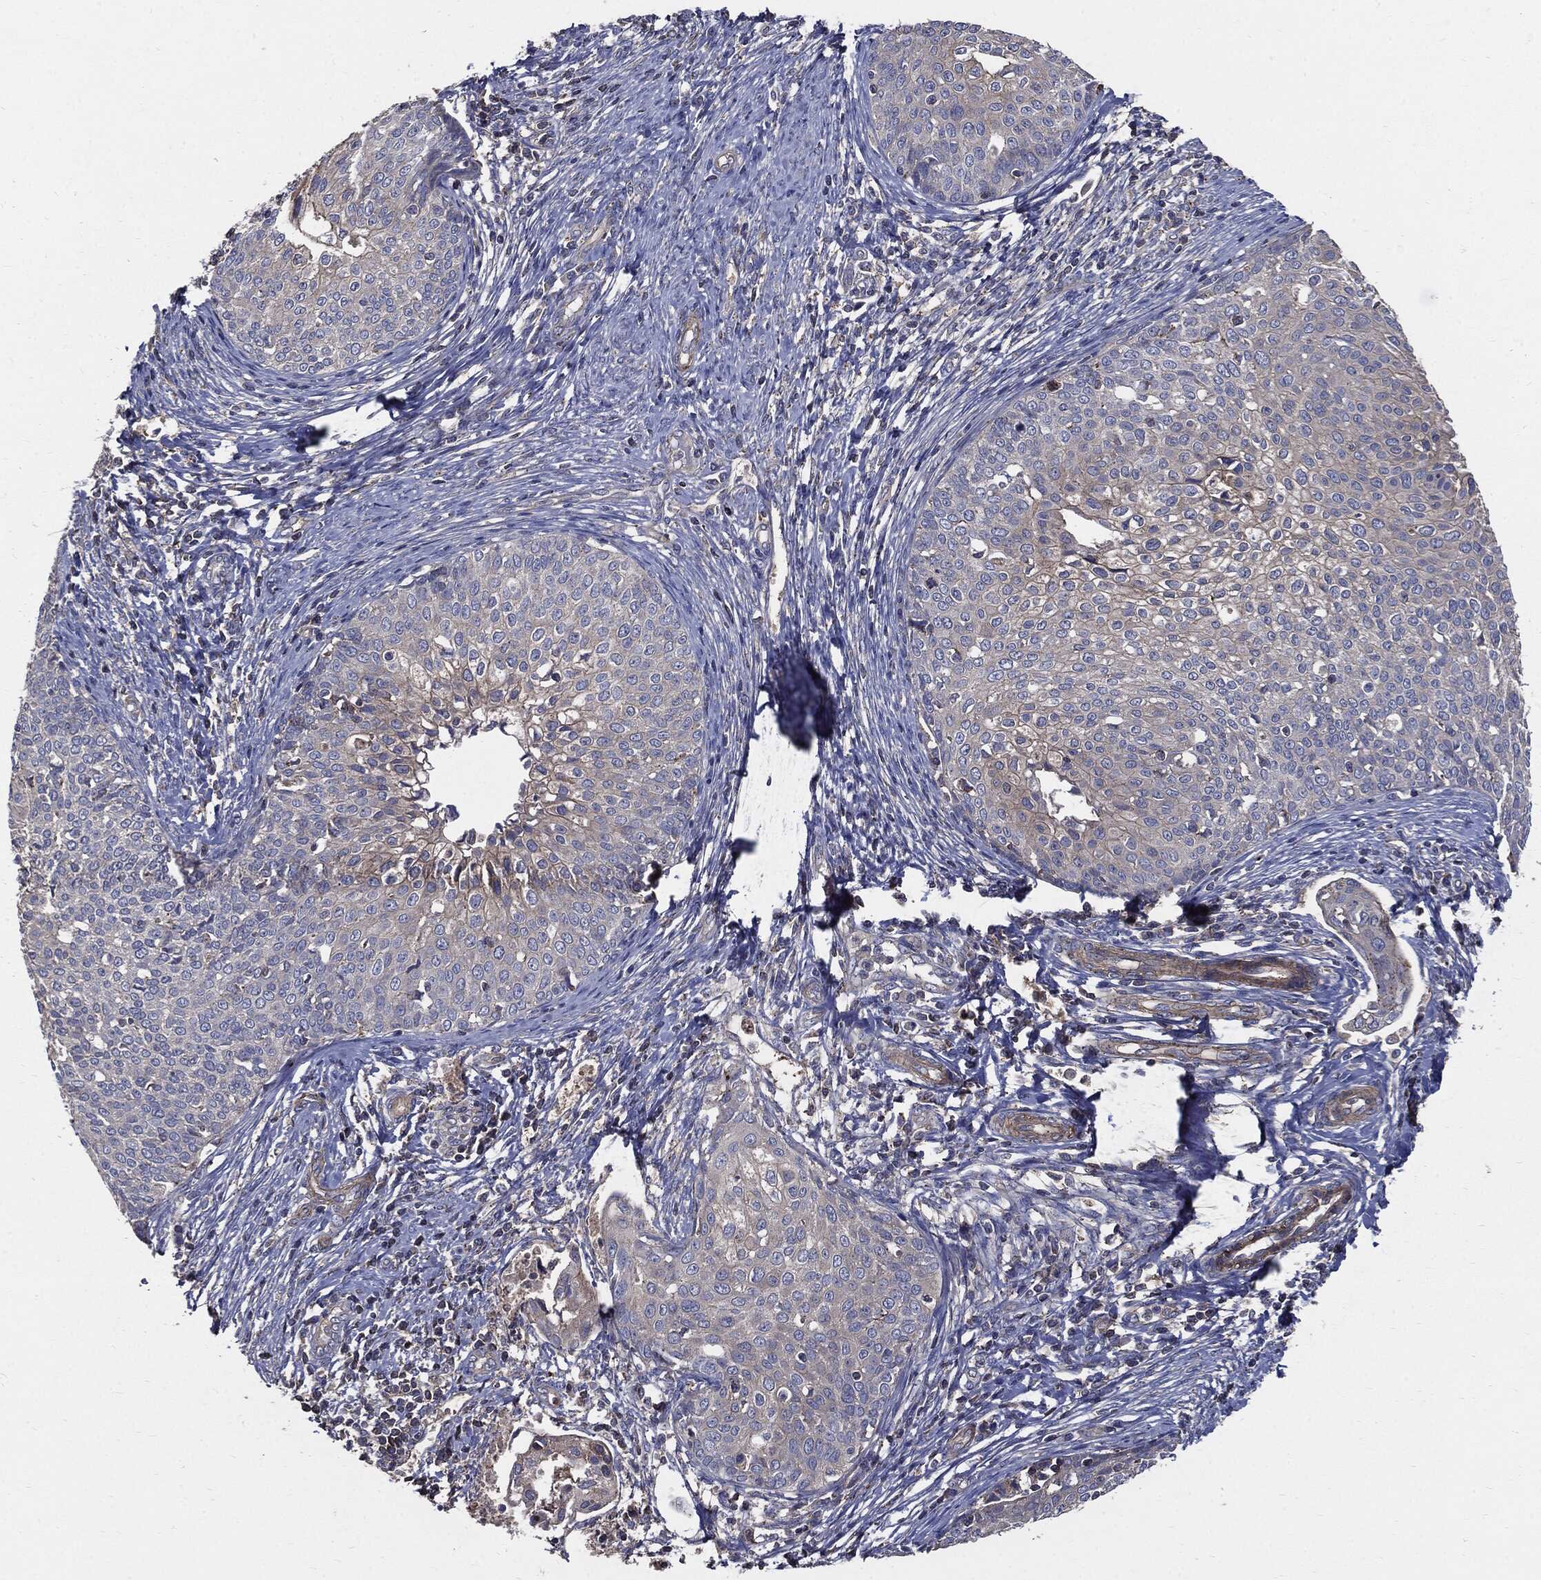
{"staining": {"intensity": "negative", "quantity": "none", "location": "none"}, "tissue": "cervical cancer", "cell_type": "Tumor cells", "image_type": "cancer", "snomed": [{"axis": "morphology", "description": "Squamous cell carcinoma, NOS"}, {"axis": "topography", "description": "Cervix"}], "caption": "Cervical cancer was stained to show a protein in brown. There is no significant staining in tumor cells.", "gene": "PDCD6IP", "patient": {"sex": "female", "age": 51}}